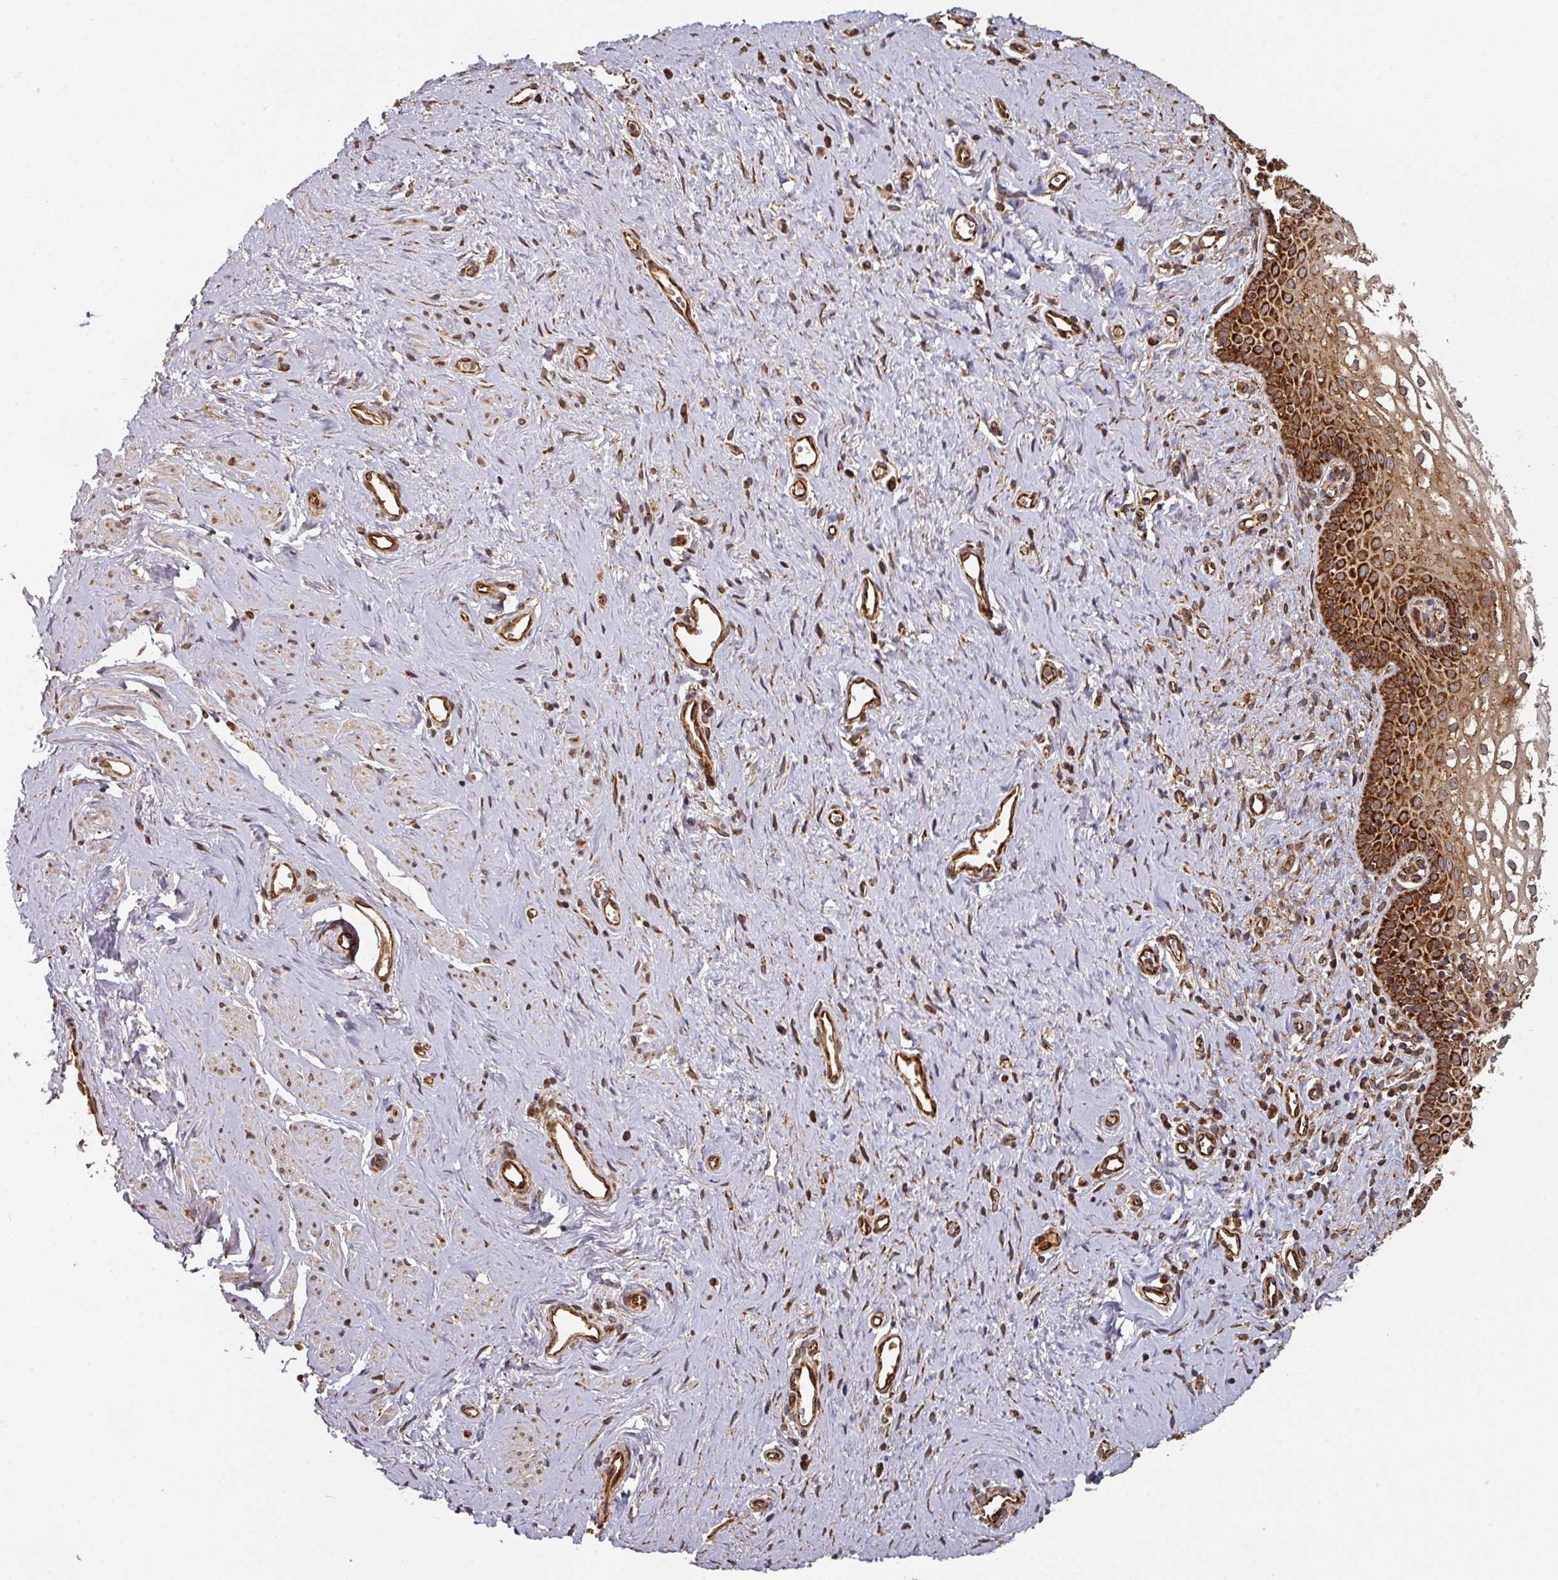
{"staining": {"intensity": "strong", "quantity": ">75%", "location": "cytoplasmic/membranous"}, "tissue": "vagina", "cell_type": "Squamous epithelial cells", "image_type": "normal", "snomed": [{"axis": "morphology", "description": "Normal tissue, NOS"}, {"axis": "topography", "description": "Vagina"}], "caption": "Protein analysis of unremarkable vagina displays strong cytoplasmic/membranous staining in about >75% of squamous epithelial cells.", "gene": "TRAP1", "patient": {"sex": "female", "age": 59}}